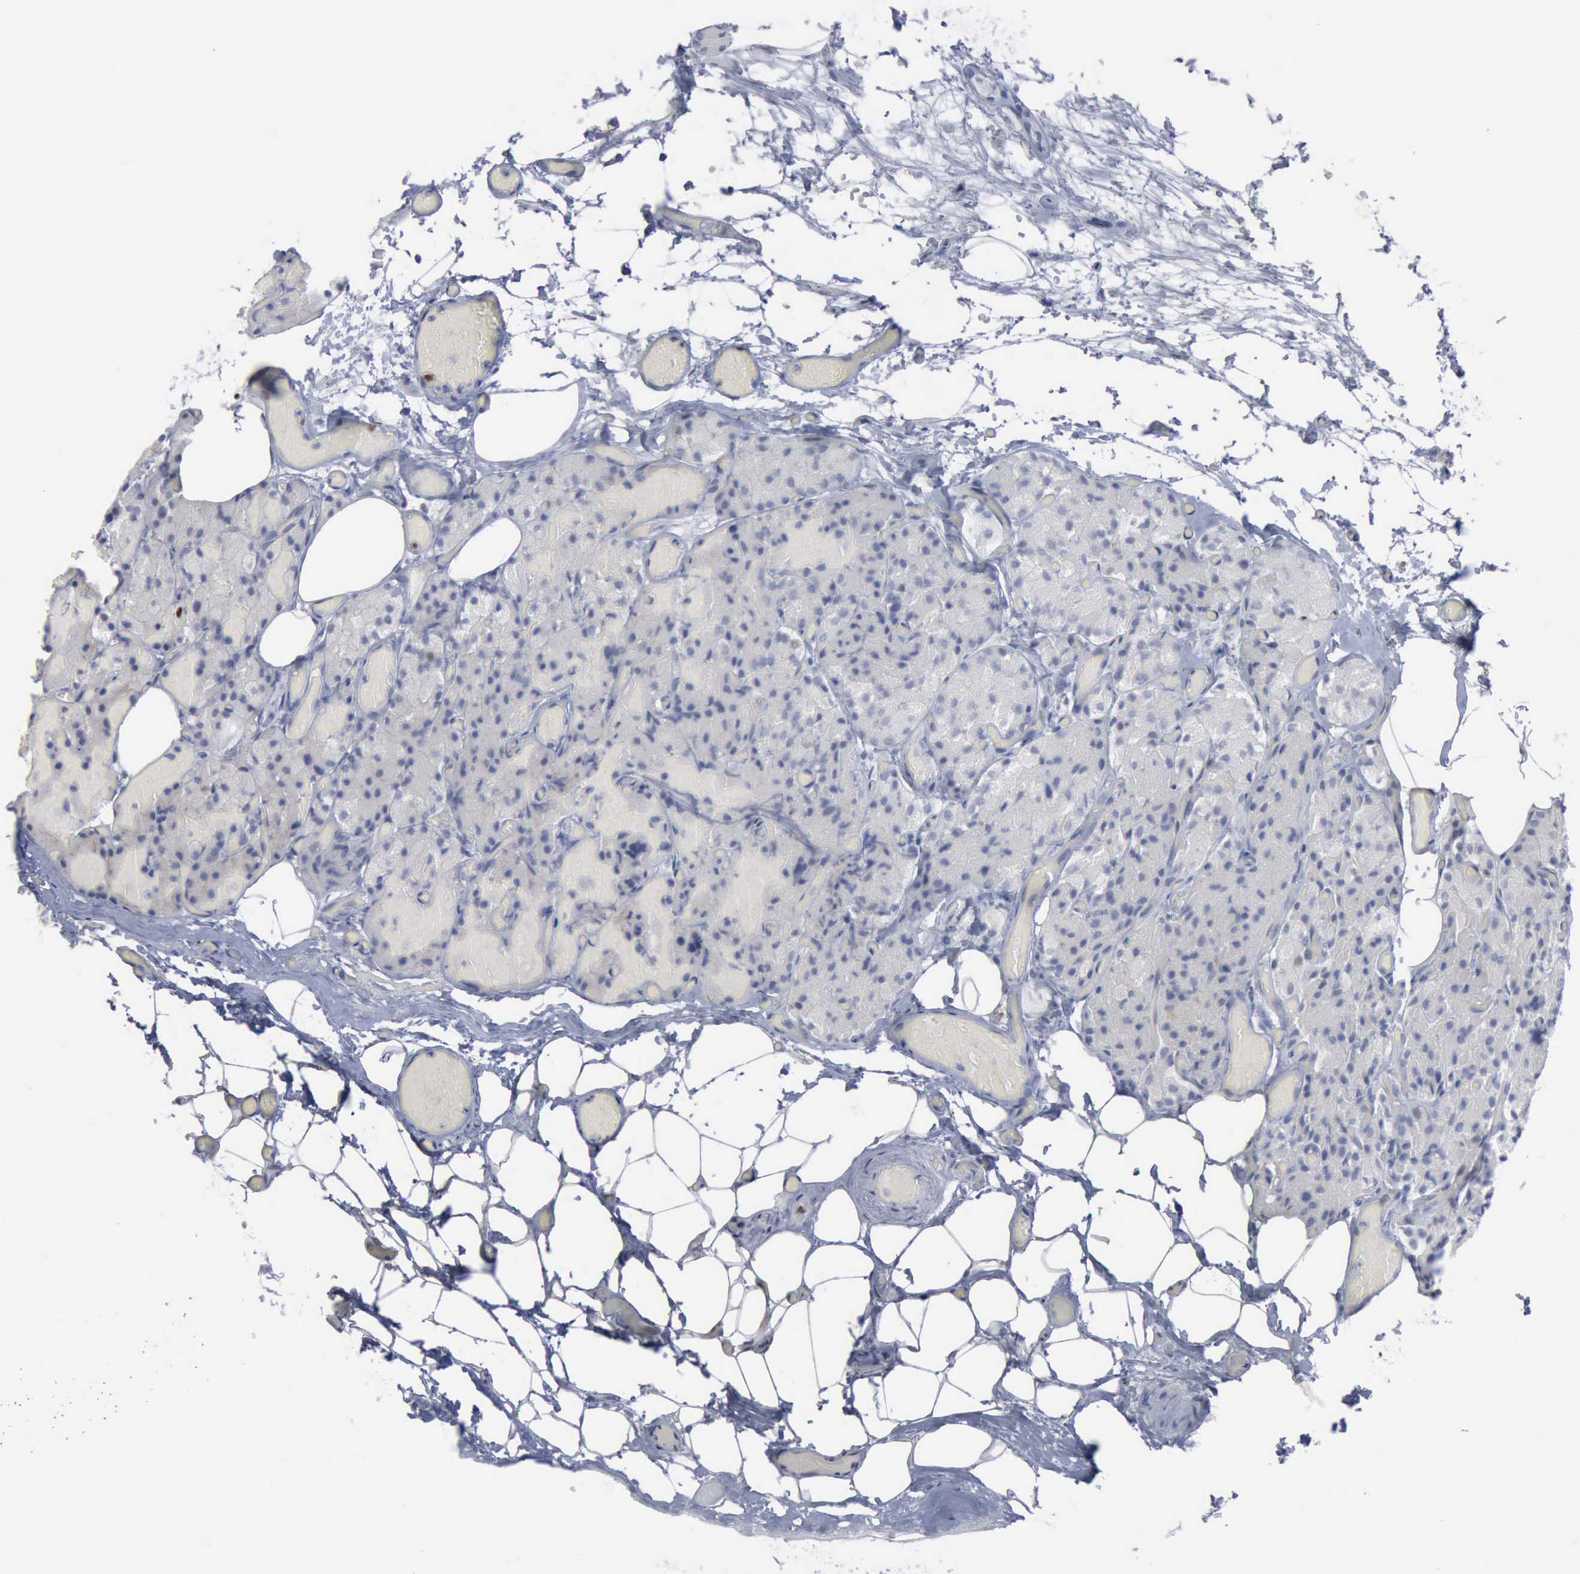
{"staining": {"intensity": "negative", "quantity": "none", "location": "none"}, "tissue": "parathyroid gland", "cell_type": "Glandular cells", "image_type": "normal", "snomed": [{"axis": "morphology", "description": "Normal tissue, NOS"}, {"axis": "topography", "description": "Skeletal muscle"}, {"axis": "topography", "description": "Parathyroid gland"}], "caption": "High magnification brightfield microscopy of unremarkable parathyroid gland stained with DAB (brown) and counterstained with hematoxylin (blue): glandular cells show no significant positivity. (Brightfield microscopy of DAB immunohistochemistry at high magnification).", "gene": "MCM5", "patient": {"sex": "female", "age": 37}}